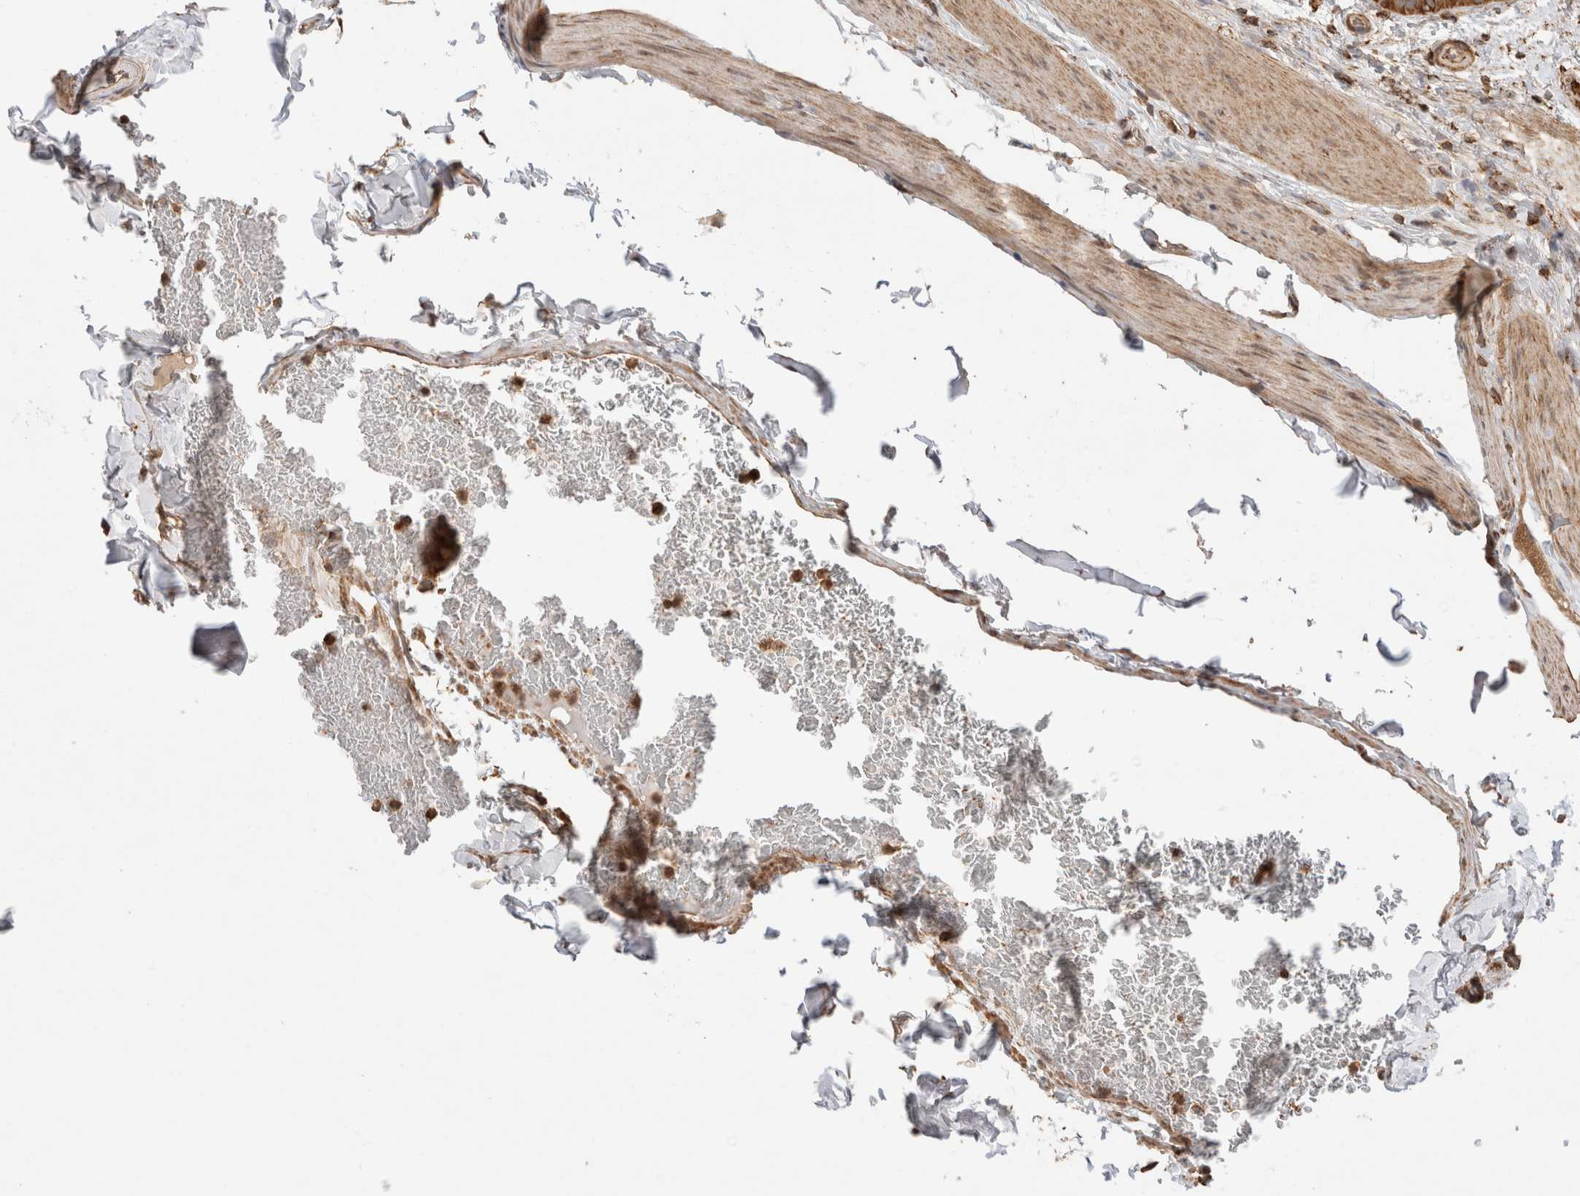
{"staining": {"intensity": "strong", "quantity": ">75%", "location": "cytoplasmic/membranous"}, "tissue": "gallbladder", "cell_type": "Glandular cells", "image_type": "normal", "snomed": [{"axis": "morphology", "description": "Normal tissue, NOS"}, {"axis": "topography", "description": "Gallbladder"}], "caption": "Glandular cells demonstrate high levels of strong cytoplasmic/membranous staining in approximately >75% of cells in benign gallbladder. The protein is stained brown, and the nuclei are stained in blue (DAB IHC with brightfield microscopy, high magnification).", "gene": "IMMP2L", "patient": {"sex": "female", "age": 64}}